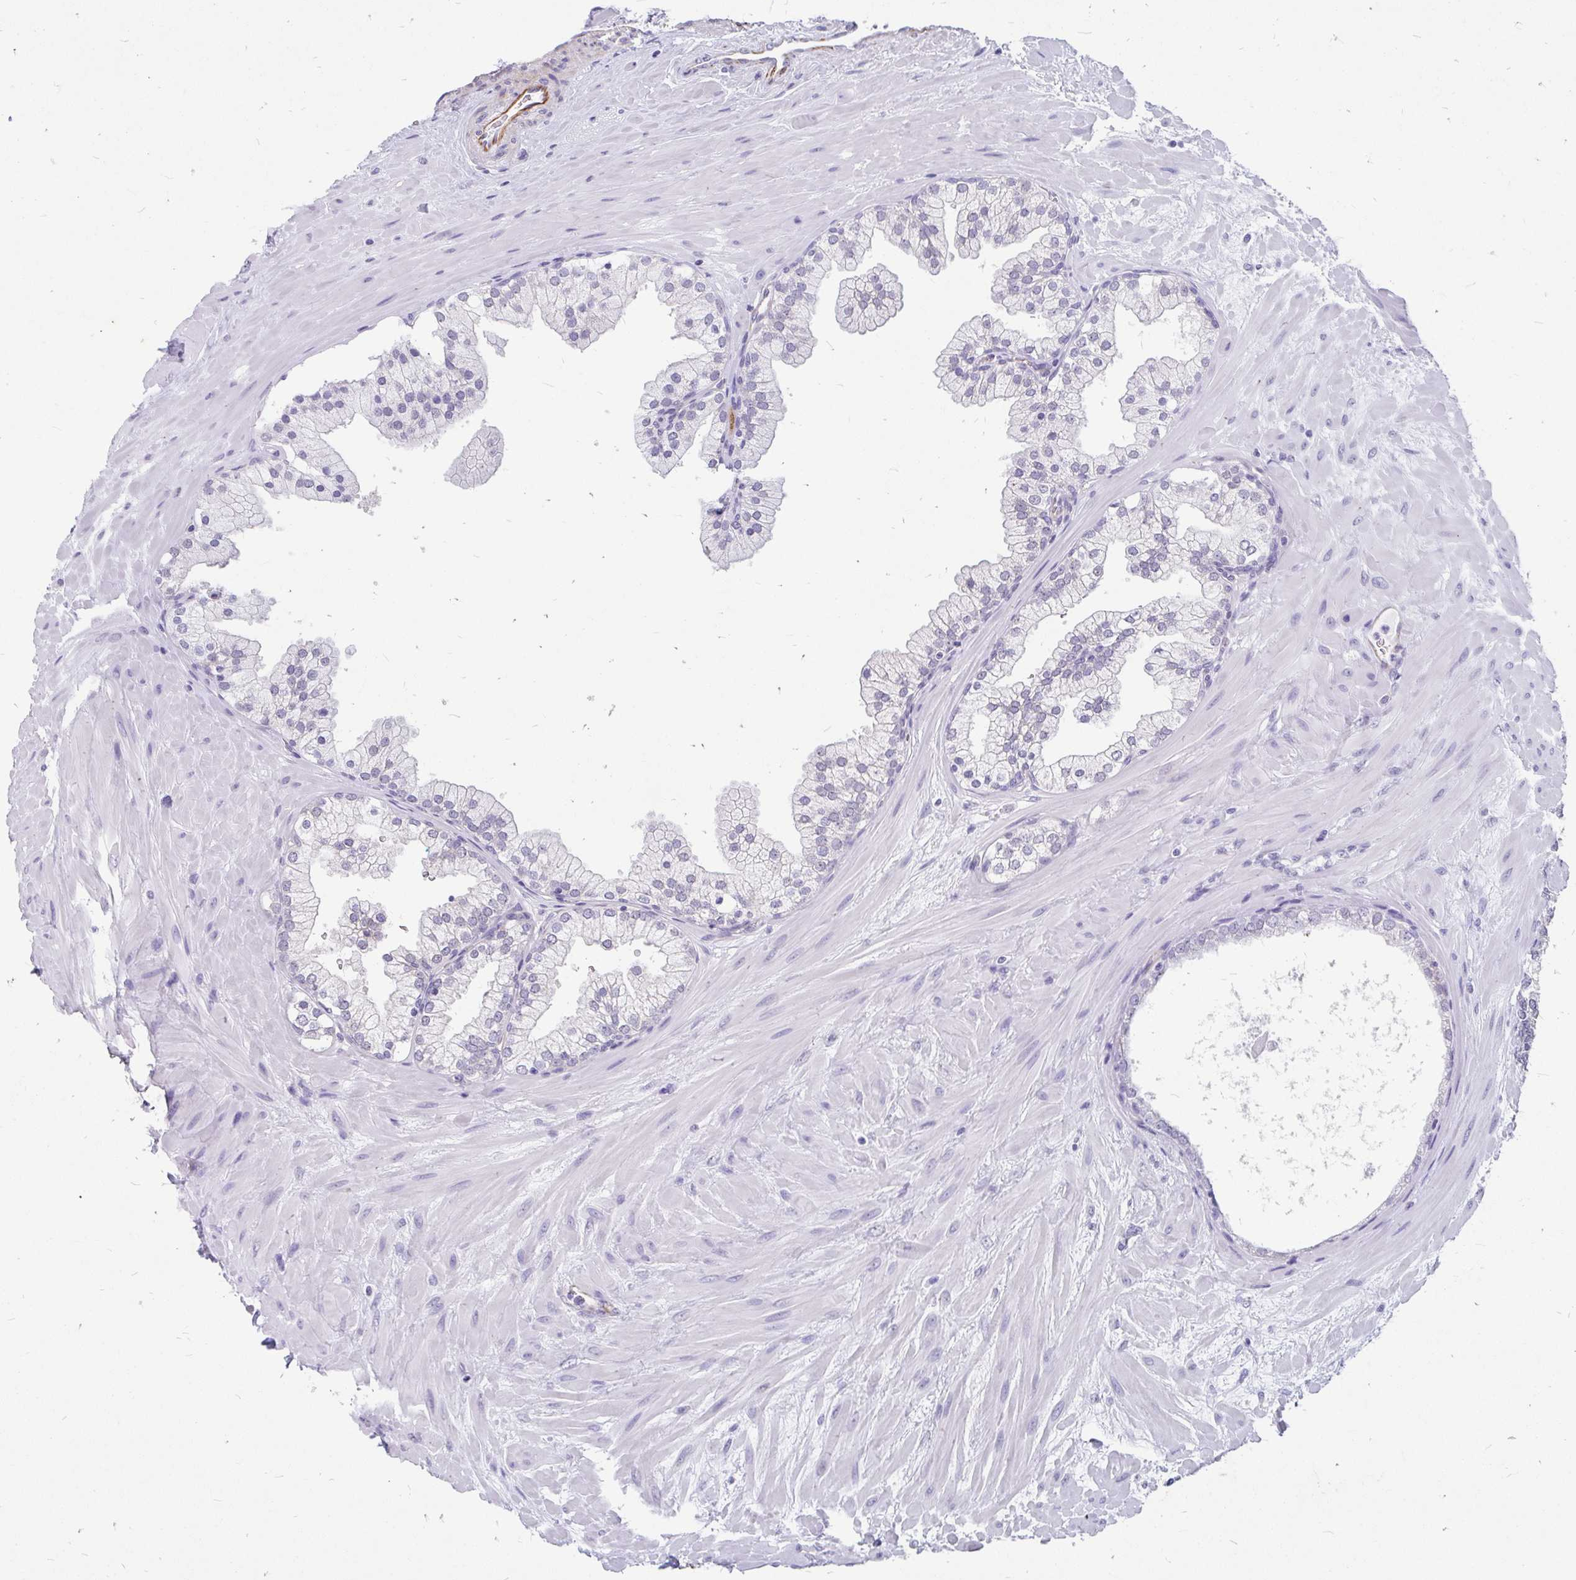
{"staining": {"intensity": "negative", "quantity": "none", "location": "none"}, "tissue": "prostate", "cell_type": "Glandular cells", "image_type": "normal", "snomed": [{"axis": "morphology", "description": "Normal tissue, NOS"}, {"axis": "topography", "description": "Prostate"}, {"axis": "topography", "description": "Peripheral nerve tissue"}], "caption": "This is a micrograph of immunohistochemistry staining of benign prostate, which shows no positivity in glandular cells. (Immunohistochemistry, brightfield microscopy, high magnification).", "gene": "EML5", "patient": {"sex": "male", "age": 61}}